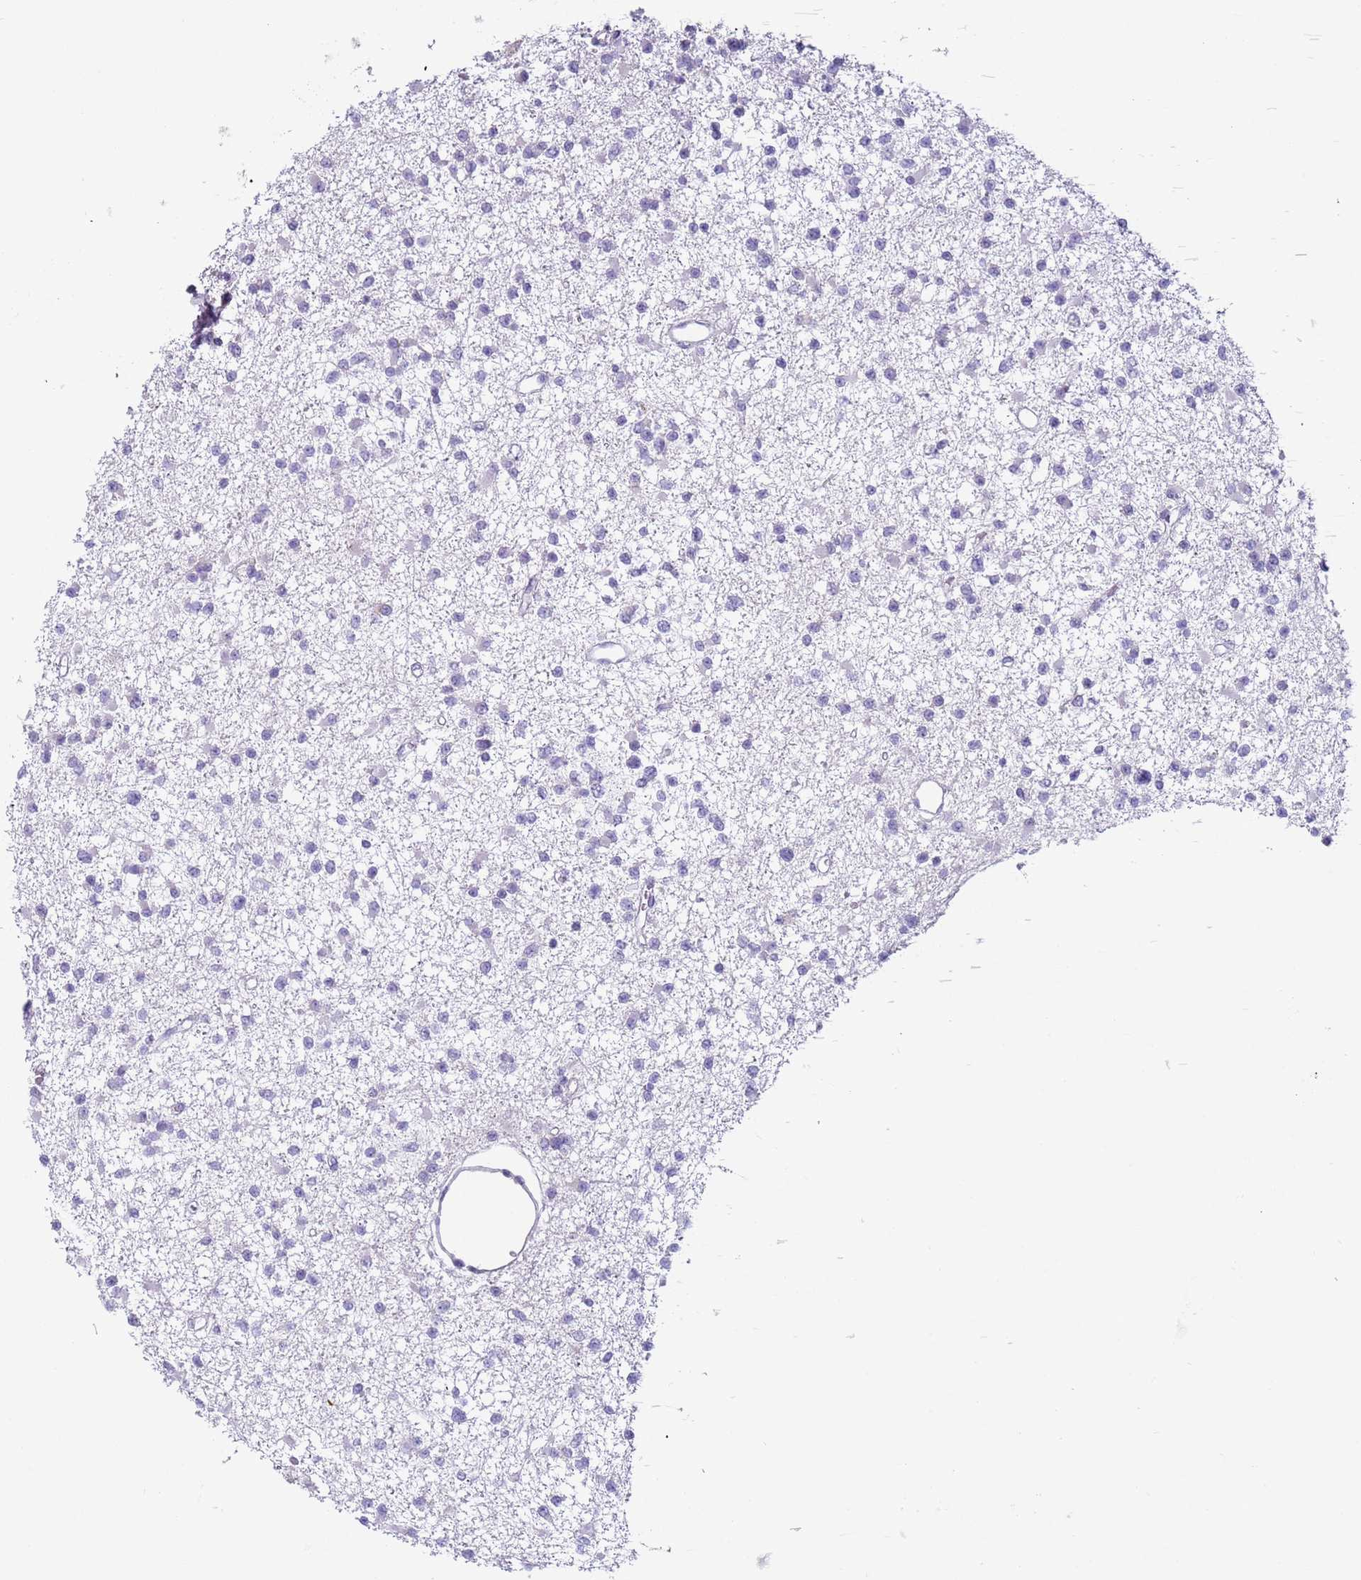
{"staining": {"intensity": "negative", "quantity": "none", "location": "none"}, "tissue": "glioma", "cell_type": "Tumor cells", "image_type": "cancer", "snomed": [{"axis": "morphology", "description": "Glioma, malignant, Low grade"}, {"axis": "topography", "description": "Brain"}], "caption": "This is an immunohistochemistry (IHC) micrograph of human glioma. There is no staining in tumor cells.", "gene": "NPAP1", "patient": {"sex": "female", "age": 22}}